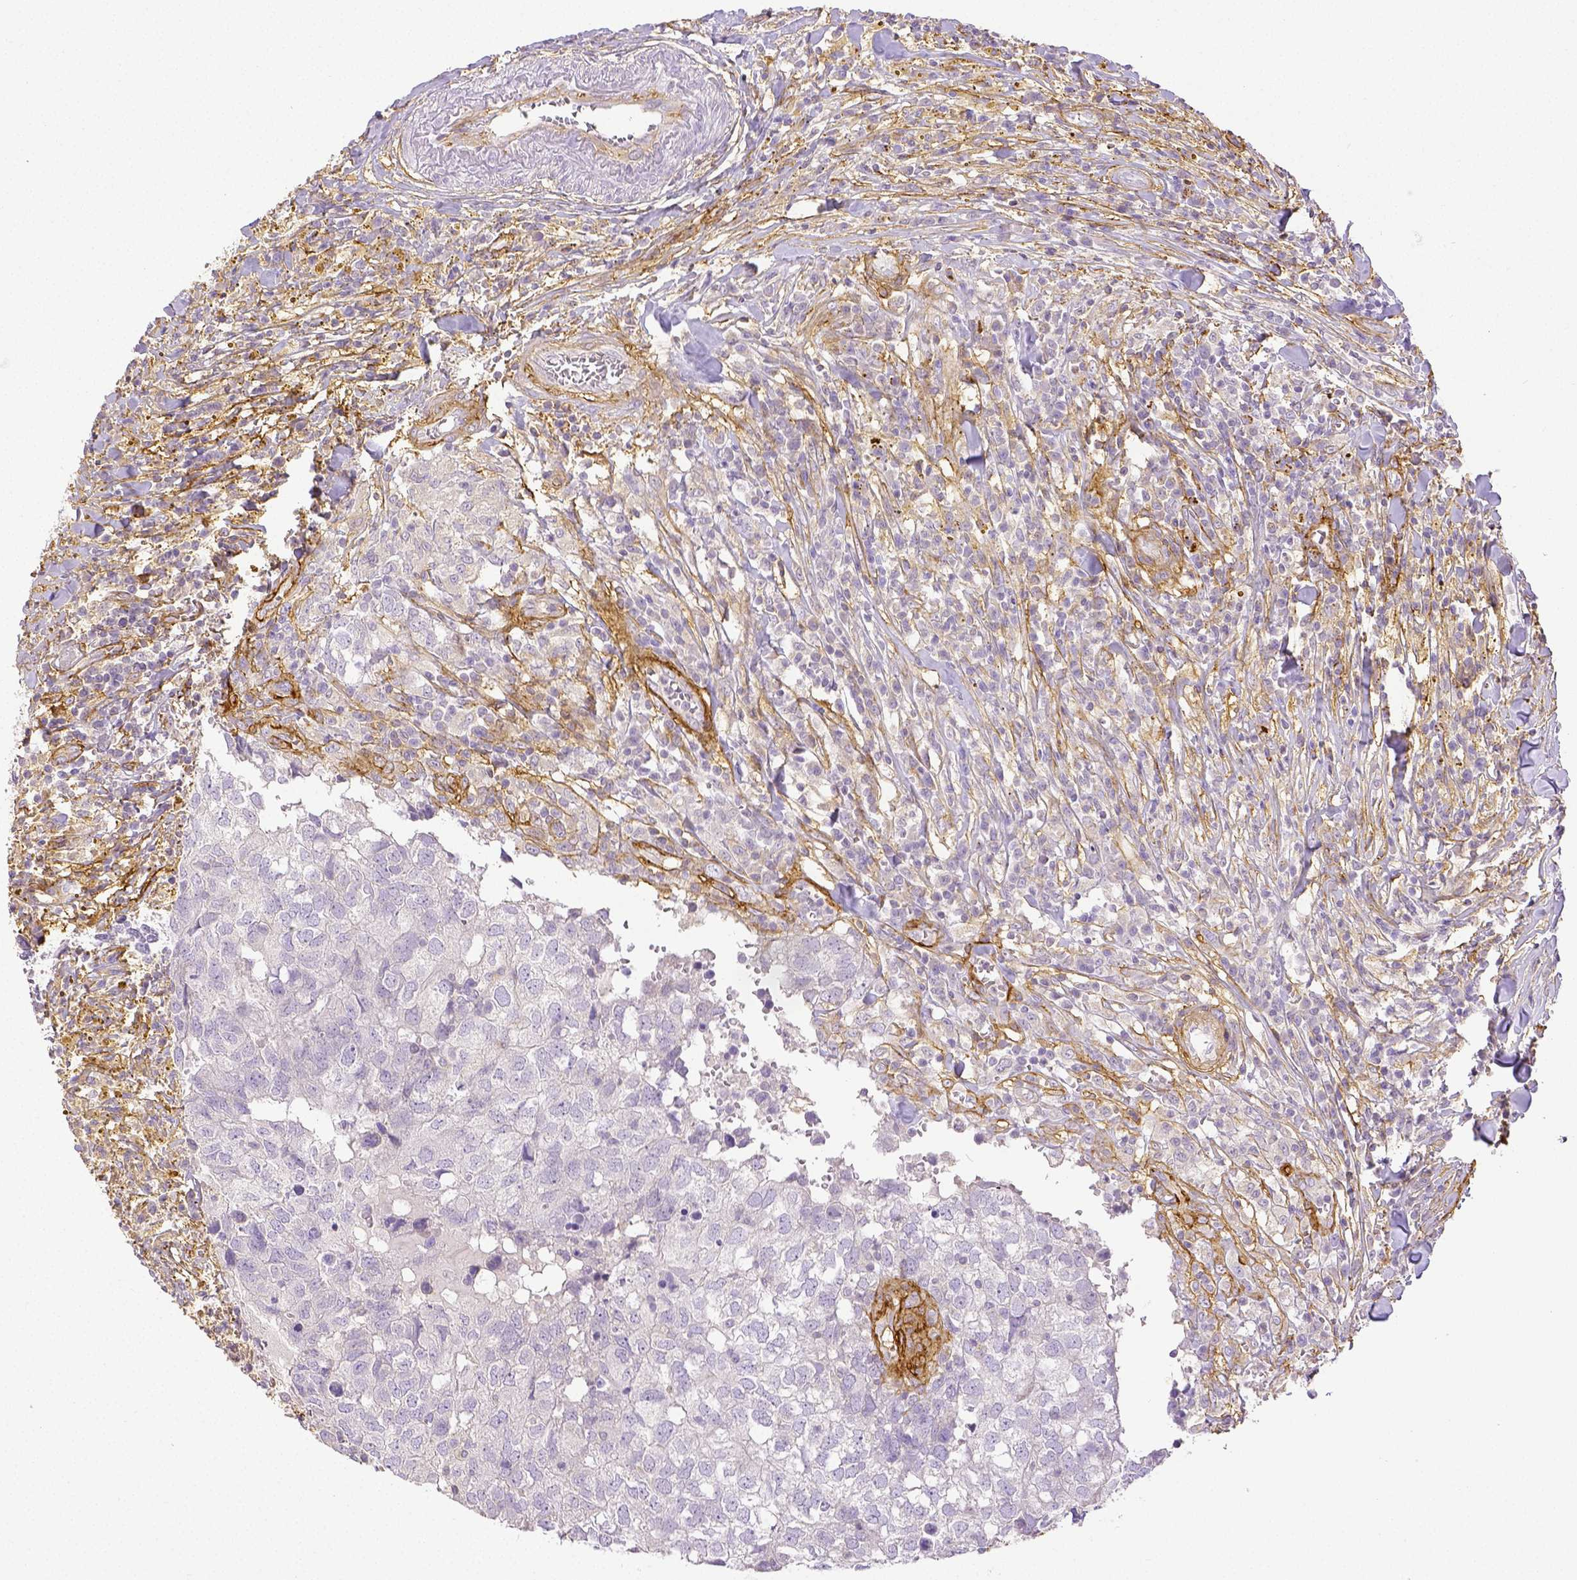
{"staining": {"intensity": "negative", "quantity": "none", "location": "none"}, "tissue": "breast cancer", "cell_type": "Tumor cells", "image_type": "cancer", "snomed": [{"axis": "morphology", "description": "Duct carcinoma"}, {"axis": "topography", "description": "Breast"}], "caption": "A histopathology image of human breast cancer (infiltrating ductal carcinoma) is negative for staining in tumor cells.", "gene": "THY1", "patient": {"sex": "female", "age": 30}}